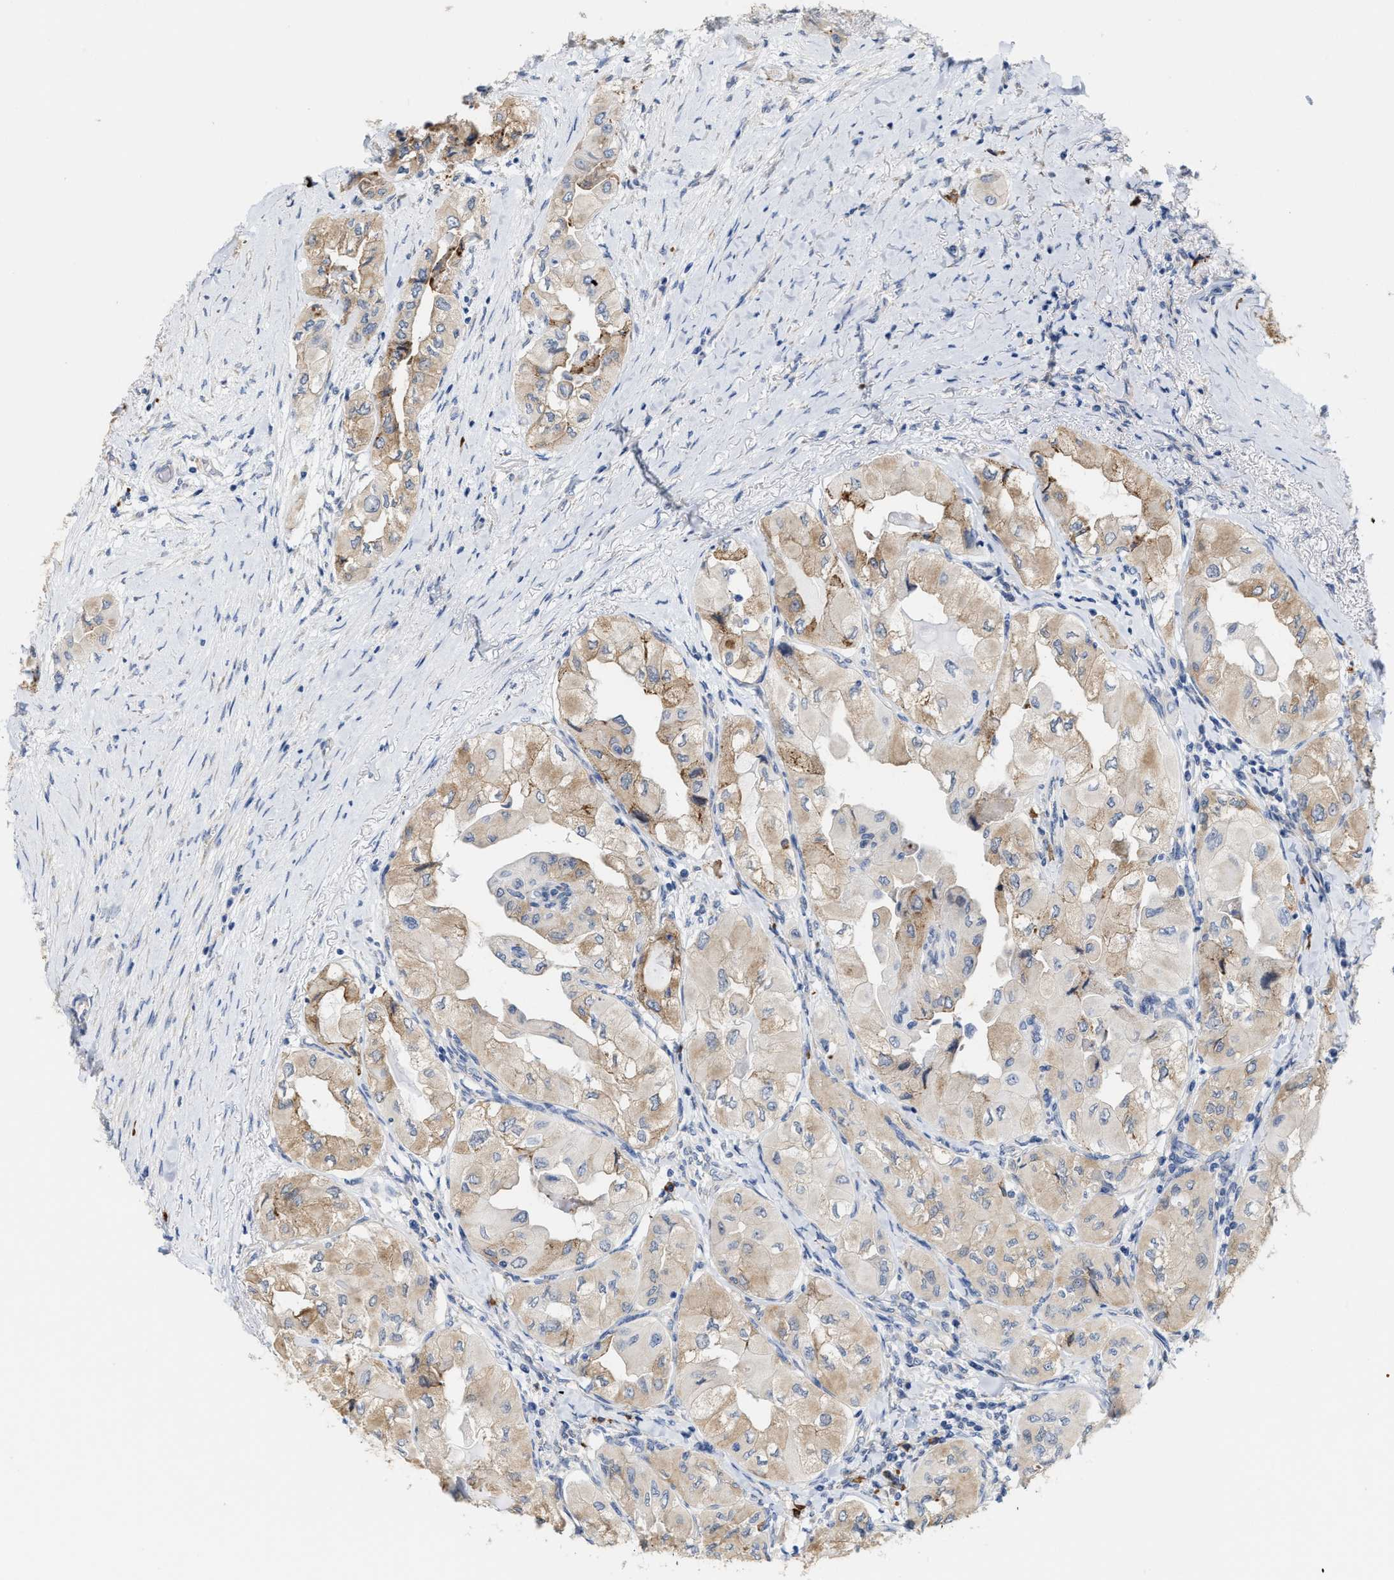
{"staining": {"intensity": "weak", "quantity": ">75%", "location": "cytoplasmic/membranous"}, "tissue": "thyroid cancer", "cell_type": "Tumor cells", "image_type": "cancer", "snomed": [{"axis": "morphology", "description": "Papillary adenocarcinoma, NOS"}, {"axis": "topography", "description": "Thyroid gland"}], "caption": "There is low levels of weak cytoplasmic/membranous staining in tumor cells of papillary adenocarcinoma (thyroid), as demonstrated by immunohistochemical staining (brown color).", "gene": "RYR2", "patient": {"sex": "female", "age": 59}}